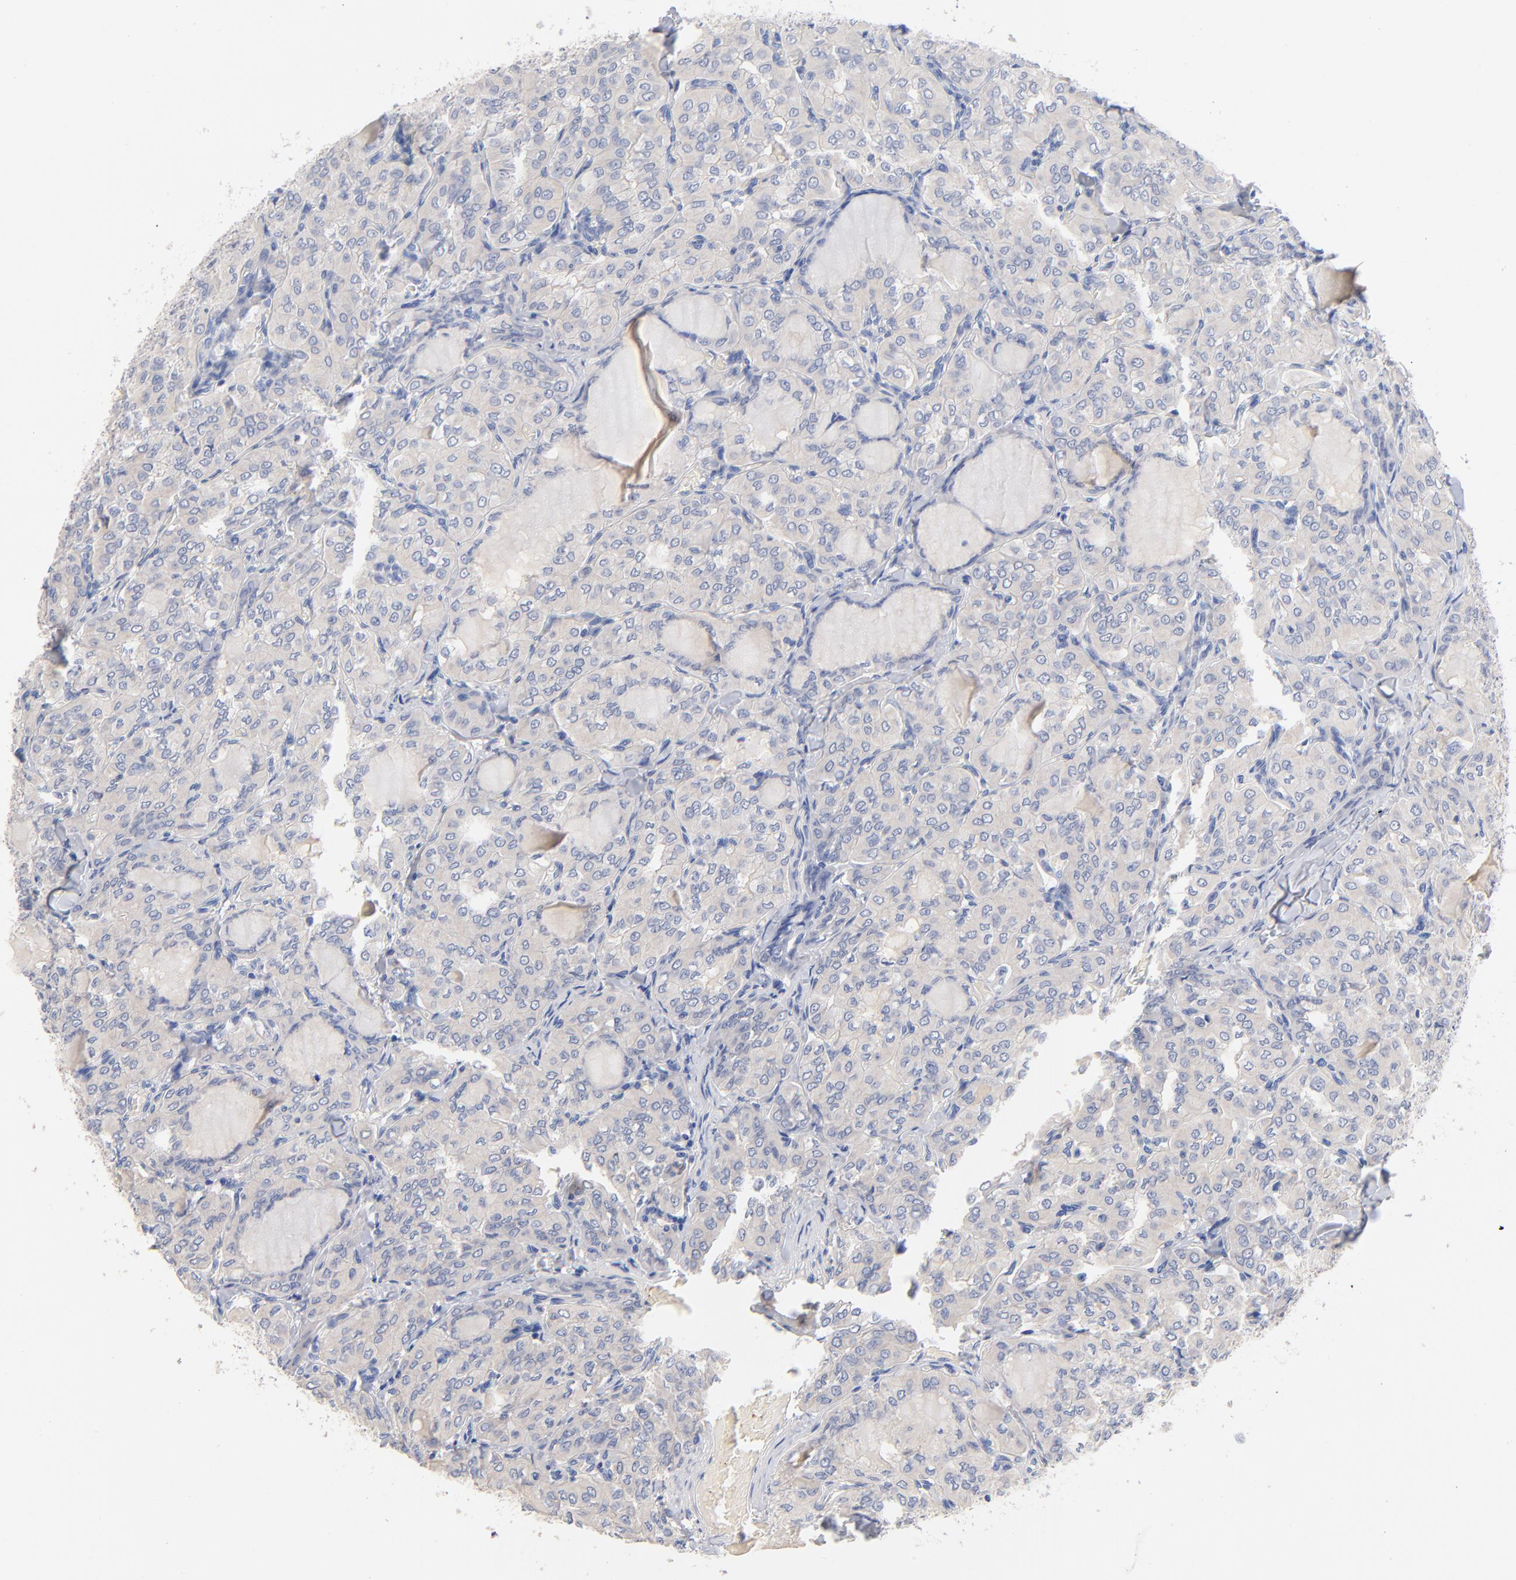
{"staining": {"intensity": "negative", "quantity": "none", "location": "none"}, "tissue": "thyroid cancer", "cell_type": "Tumor cells", "image_type": "cancer", "snomed": [{"axis": "morphology", "description": "Papillary adenocarcinoma, NOS"}, {"axis": "topography", "description": "Thyroid gland"}], "caption": "Photomicrograph shows no protein positivity in tumor cells of thyroid papillary adenocarcinoma tissue.", "gene": "CPS1", "patient": {"sex": "male", "age": 20}}